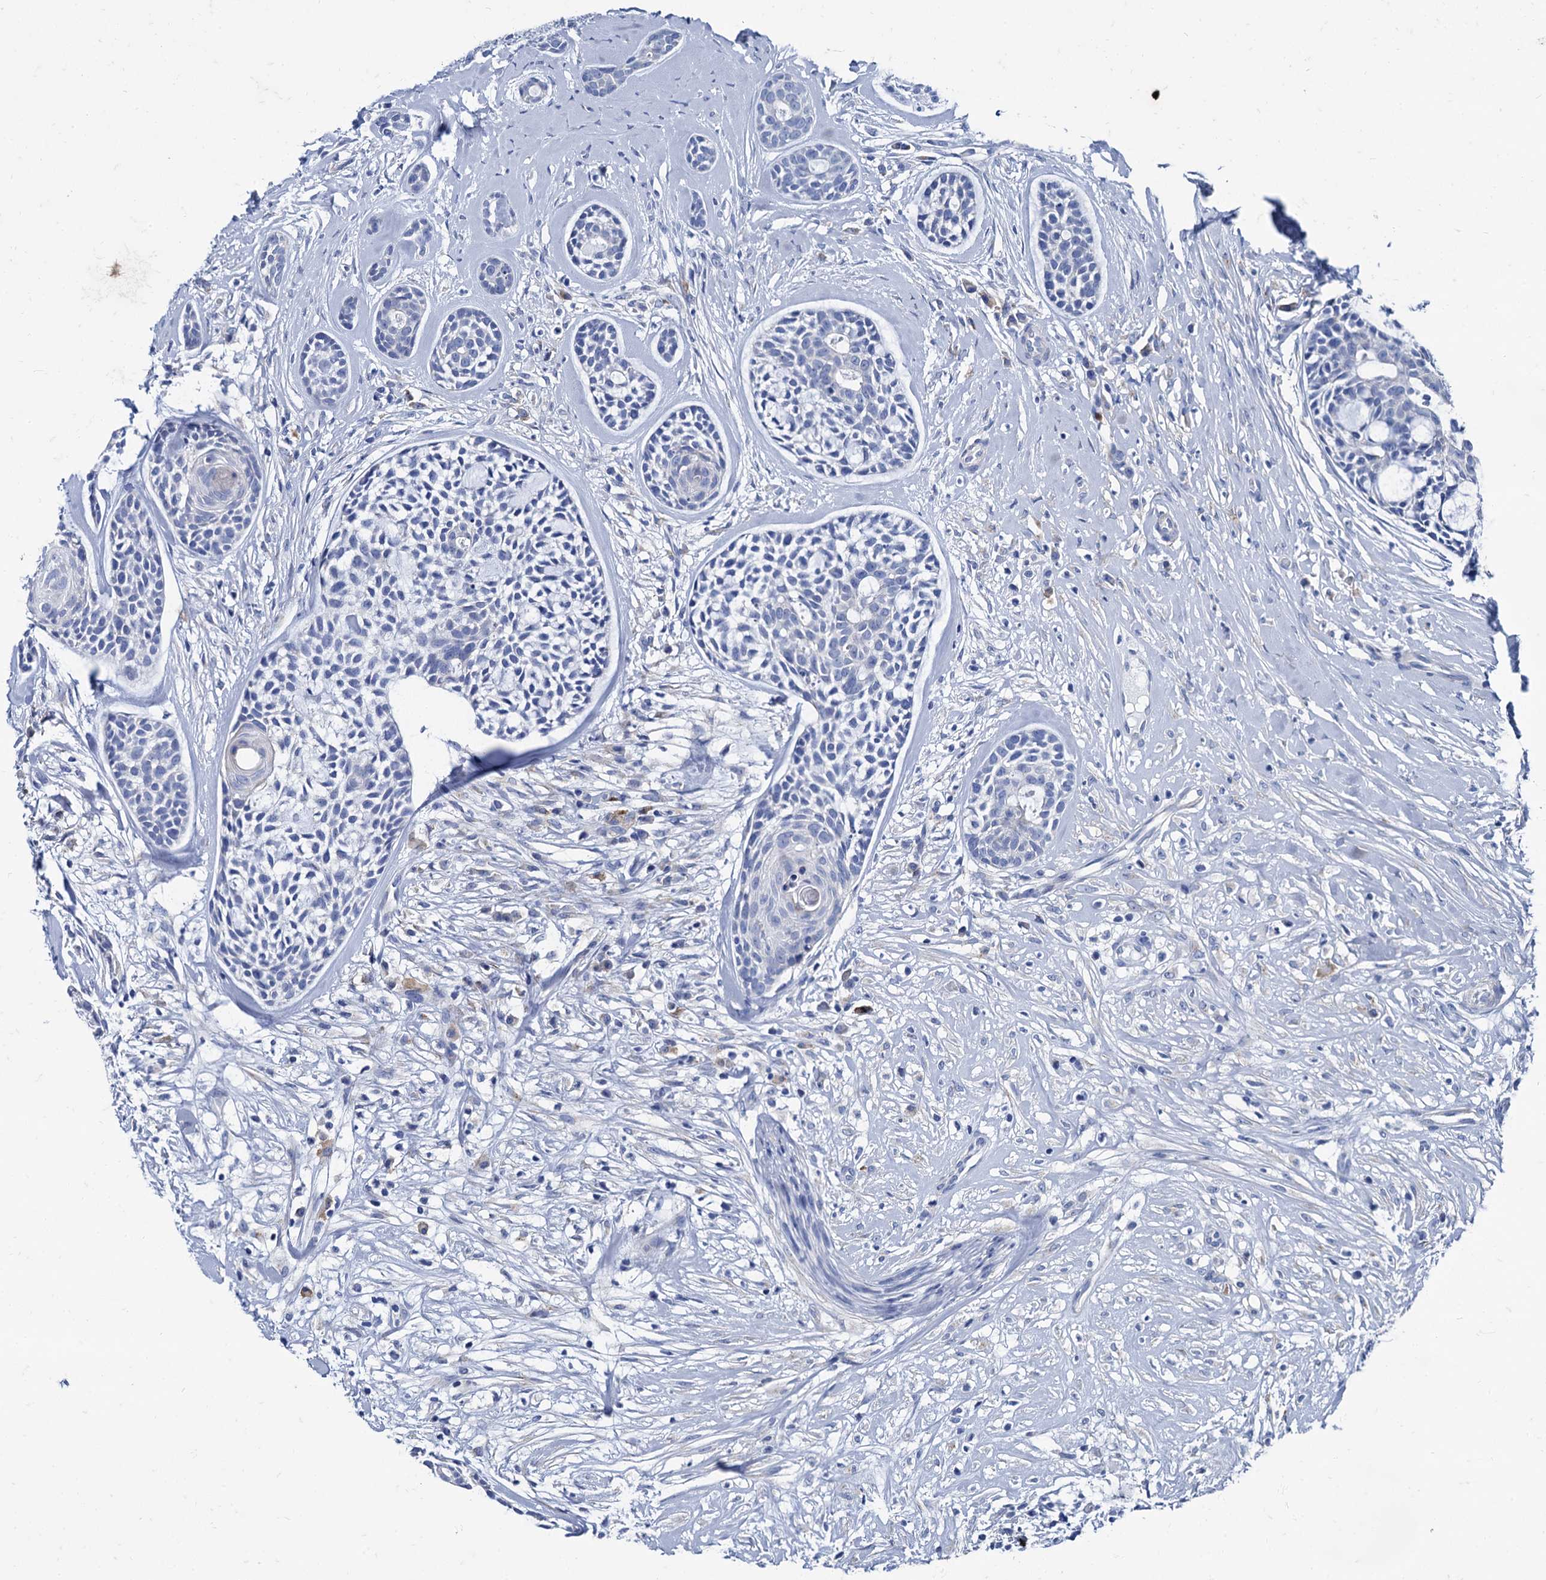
{"staining": {"intensity": "negative", "quantity": "none", "location": "none"}, "tissue": "head and neck cancer", "cell_type": "Tumor cells", "image_type": "cancer", "snomed": [{"axis": "morphology", "description": "Adenocarcinoma, NOS"}, {"axis": "topography", "description": "Subcutis"}, {"axis": "topography", "description": "Head-Neck"}], "caption": "Protein analysis of head and neck adenocarcinoma demonstrates no significant staining in tumor cells. (Stains: DAB immunohistochemistry (IHC) with hematoxylin counter stain, Microscopy: brightfield microscopy at high magnification).", "gene": "FOXR2", "patient": {"sex": "female", "age": 73}}